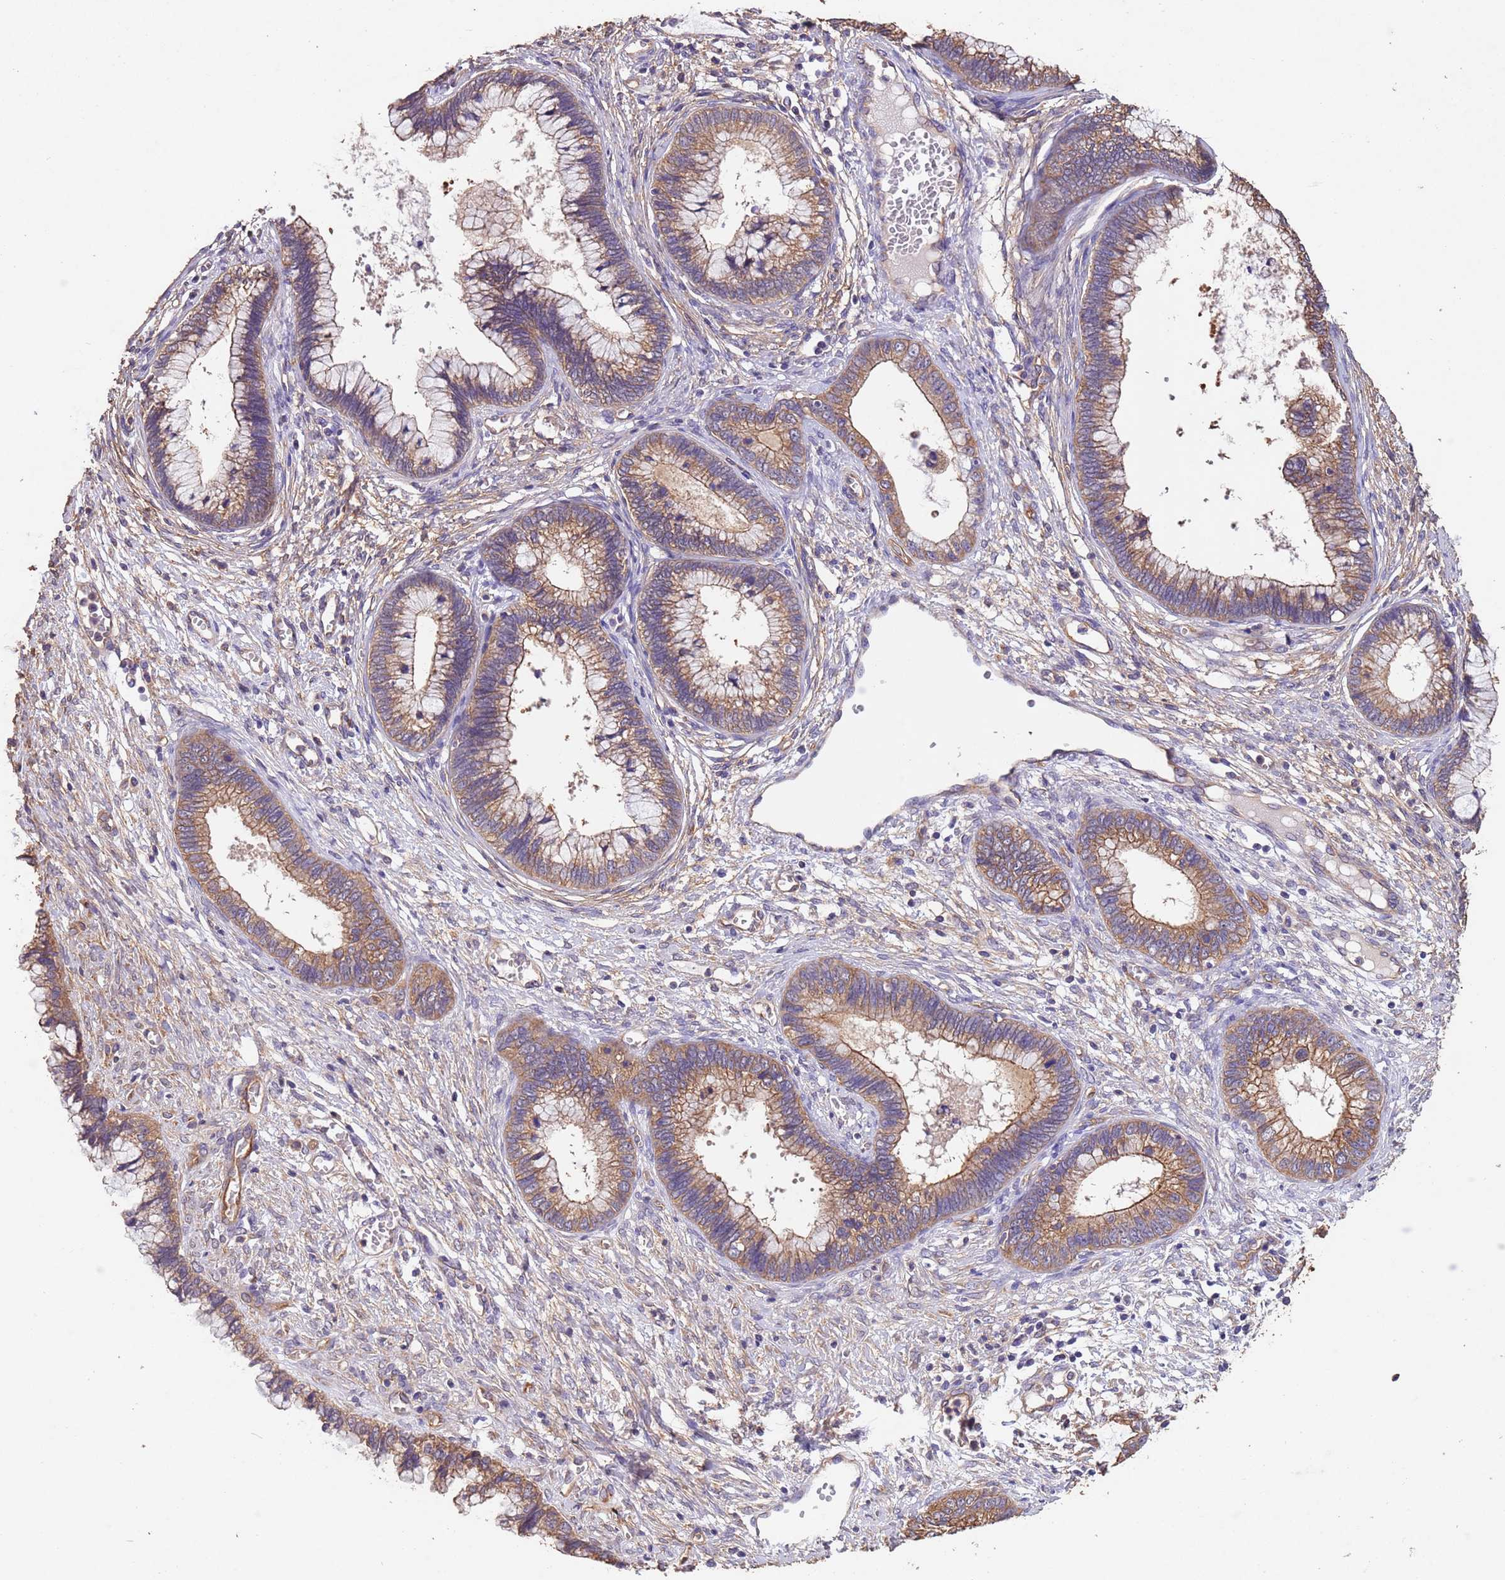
{"staining": {"intensity": "moderate", "quantity": ">75%", "location": "cytoplasmic/membranous"}, "tissue": "cervical cancer", "cell_type": "Tumor cells", "image_type": "cancer", "snomed": [{"axis": "morphology", "description": "Adenocarcinoma, NOS"}, {"axis": "topography", "description": "Cervix"}], "caption": "Cervical adenocarcinoma stained for a protein (brown) shows moderate cytoplasmic/membranous positive staining in about >75% of tumor cells.", "gene": "MTX3", "patient": {"sex": "female", "age": 44}}